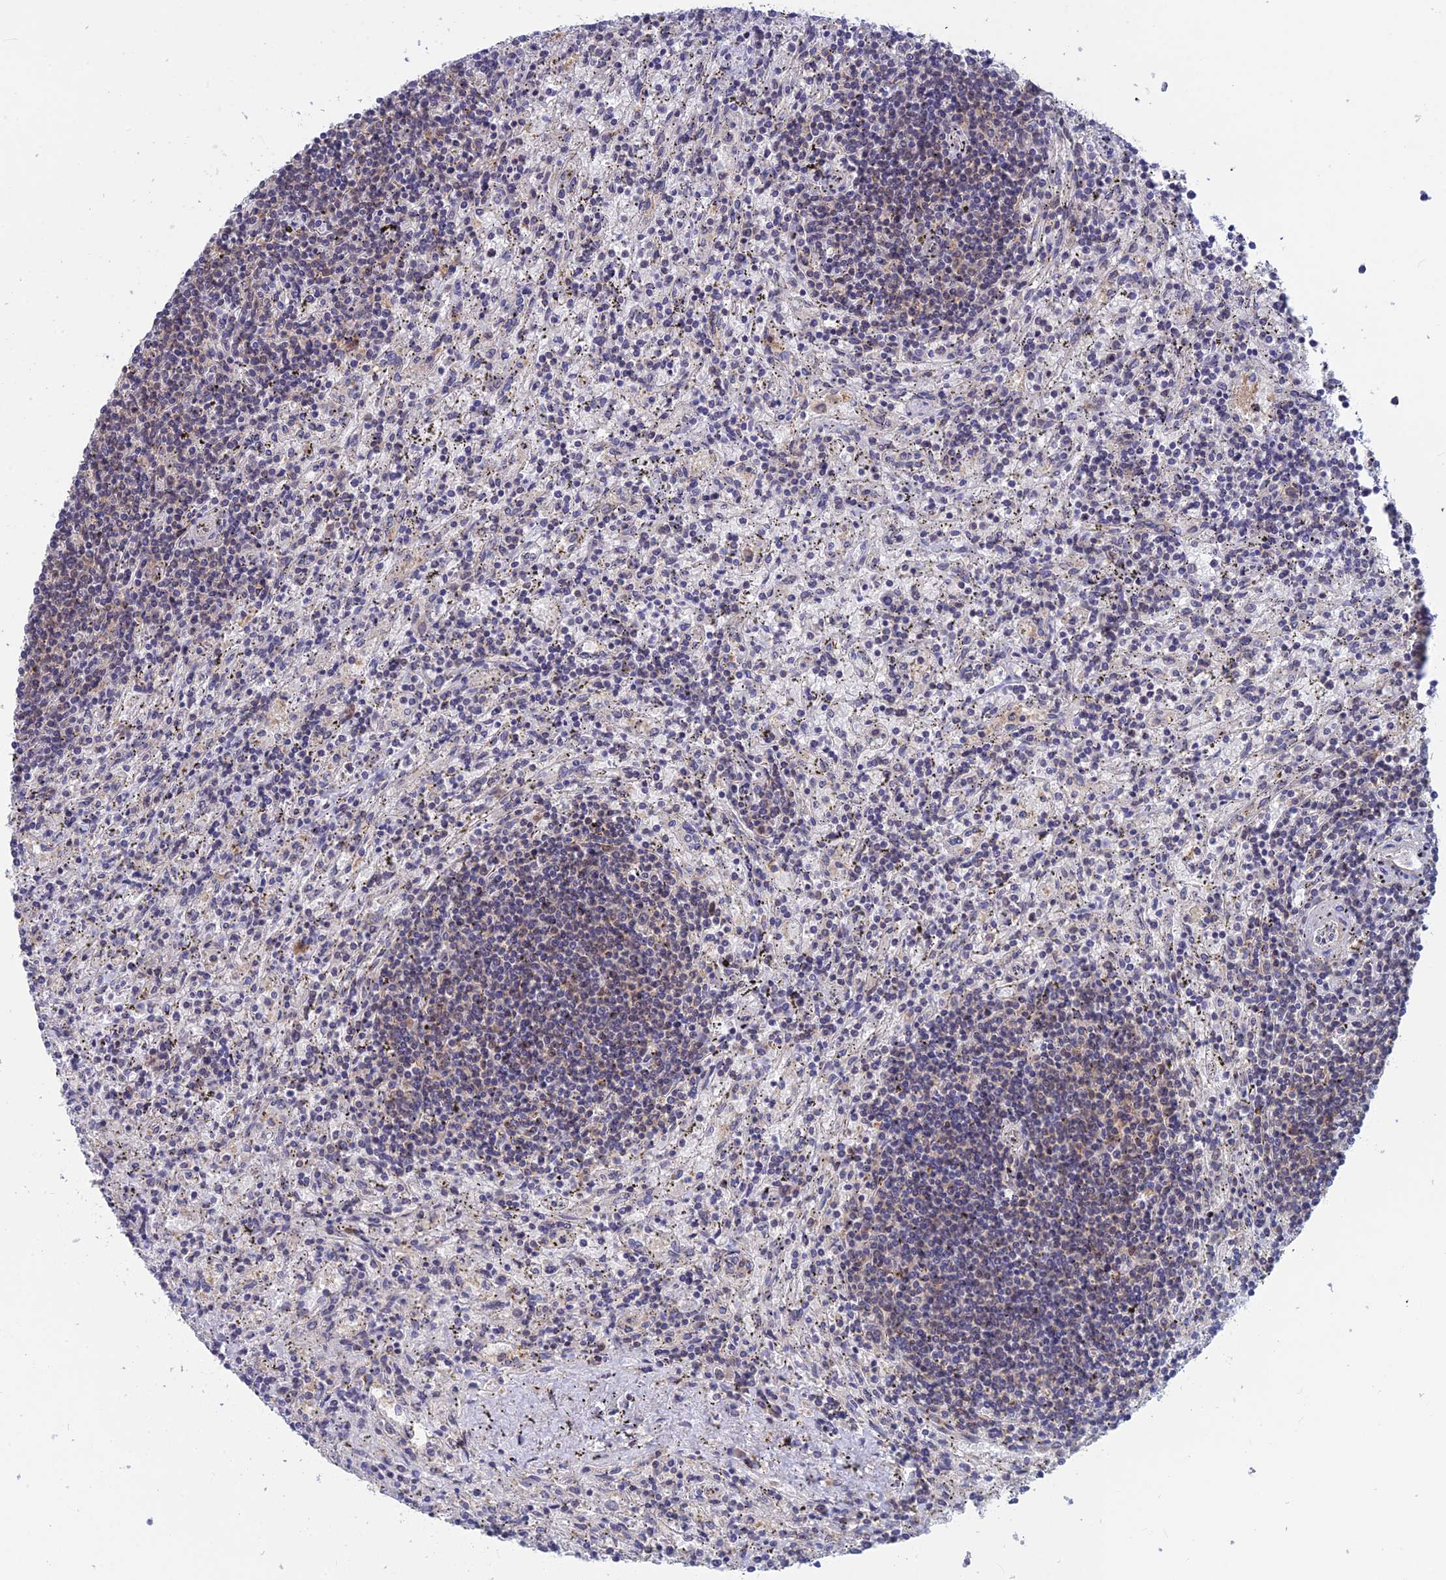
{"staining": {"intensity": "weak", "quantity": "<25%", "location": "cytoplasmic/membranous"}, "tissue": "lymphoma", "cell_type": "Tumor cells", "image_type": "cancer", "snomed": [{"axis": "morphology", "description": "Malignant lymphoma, non-Hodgkin's type, Low grade"}, {"axis": "topography", "description": "Spleen"}], "caption": "Immunohistochemical staining of human lymphoma reveals no significant staining in tumor cells.", "gene": "SRA1", "patient": {"sex": "male", "age": 76}}